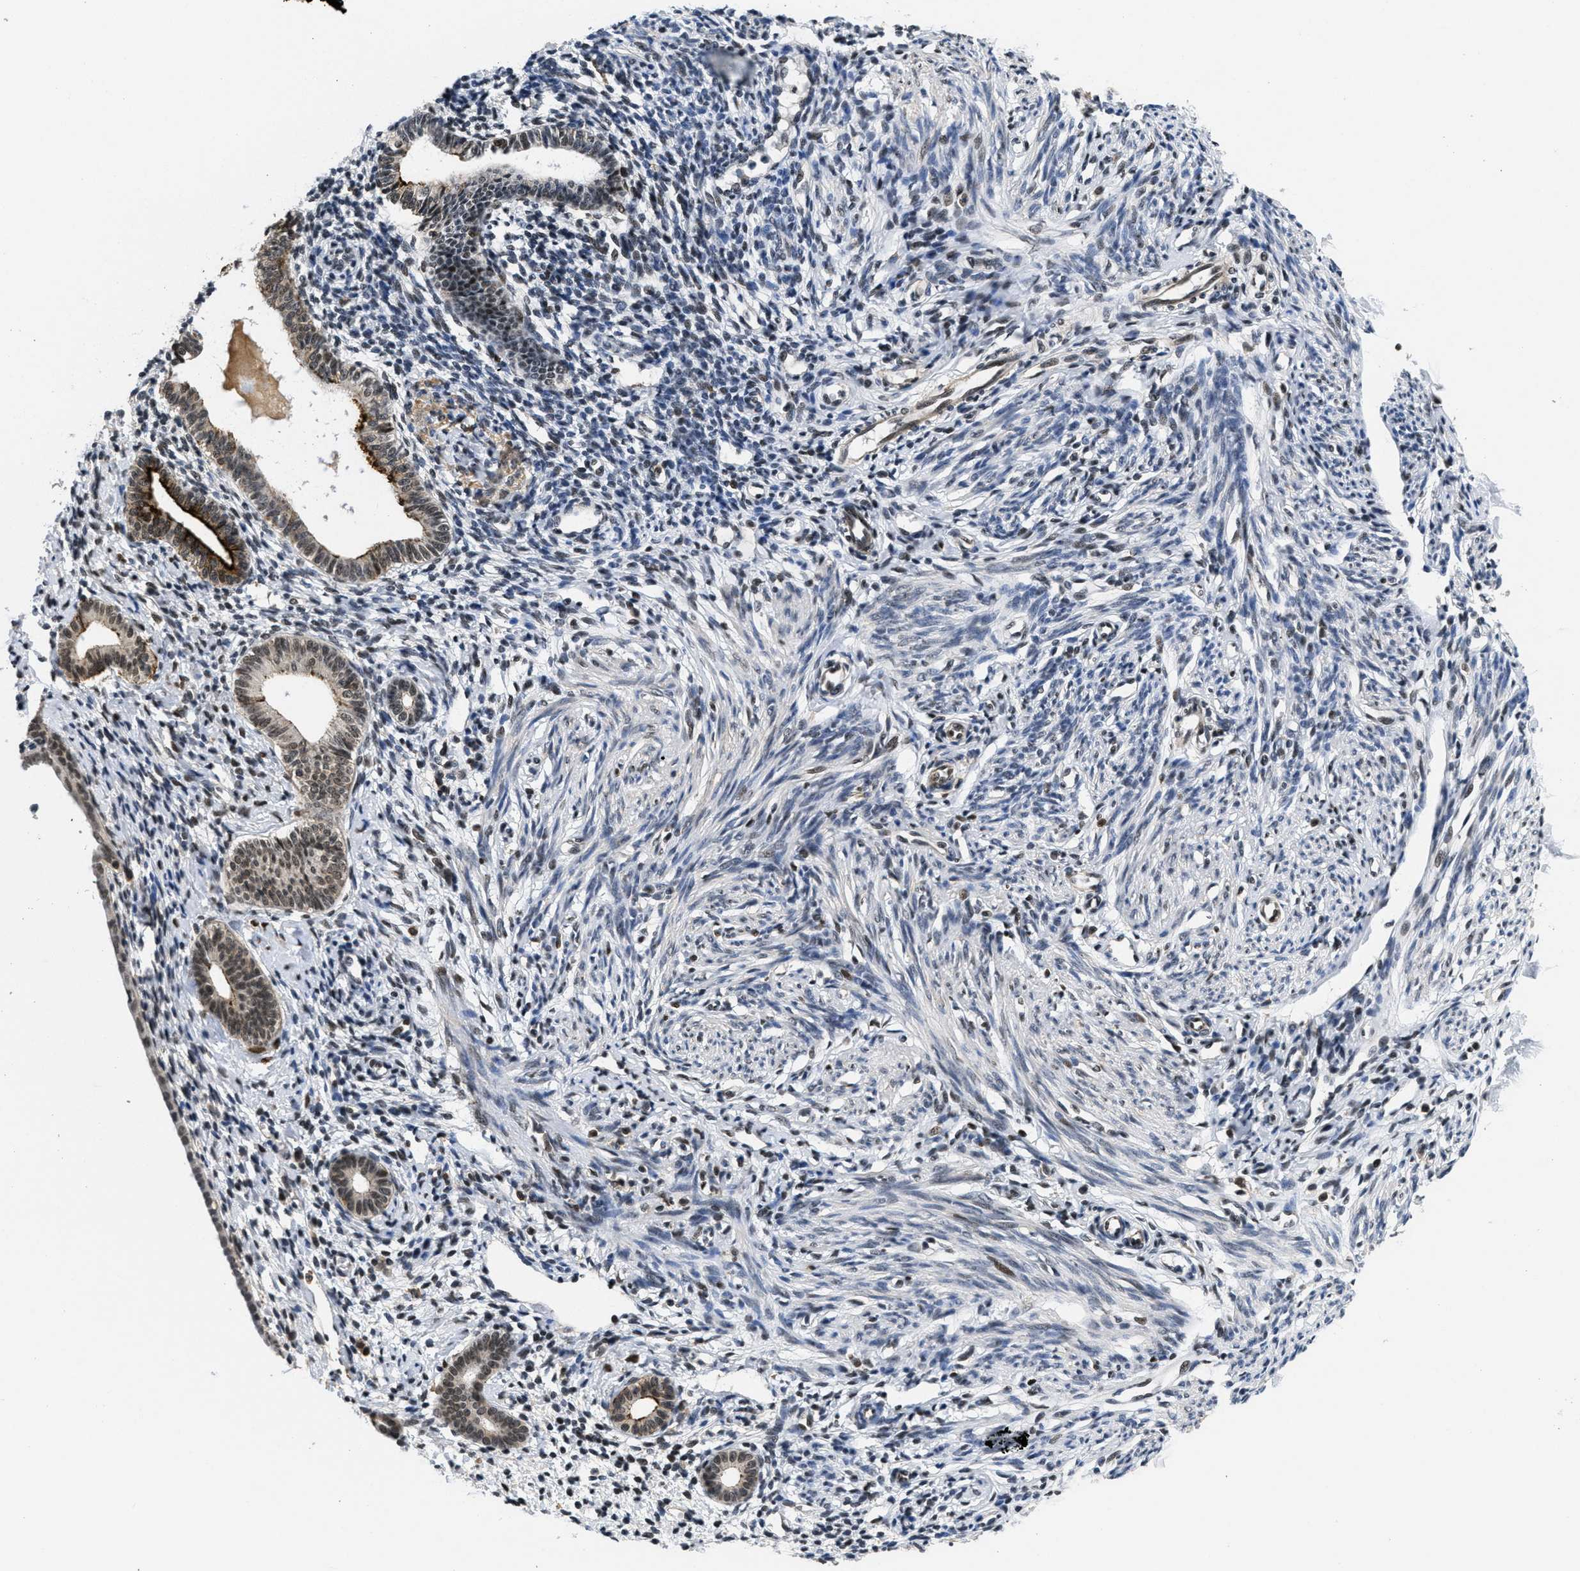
{"staining": {"intensity": "weak", "quantity": "<25%", "location": "nuclear"}, "tissue": "endometrium", "cell_type": "Cells in endometrial stroma", "image_type": "normal", "snomed": [{"axis": "morphology", "description": "Normal tissue, NOS"}, {"axis": "topography", "description": "Endometrium"}], "caption": "Immunohistochemistry (IHC) image of unremarkable human endometrium stained for a protein (brown), which reveals no expression in cells in endometrial stroma. The staining is performed using DAB (3,3'-diaminobenzidine) brown chromogen with nuclei counter-stained in using hematoxylin.", "gene": "CUL4B", "patient": {"sex": "female", "age": 71}}